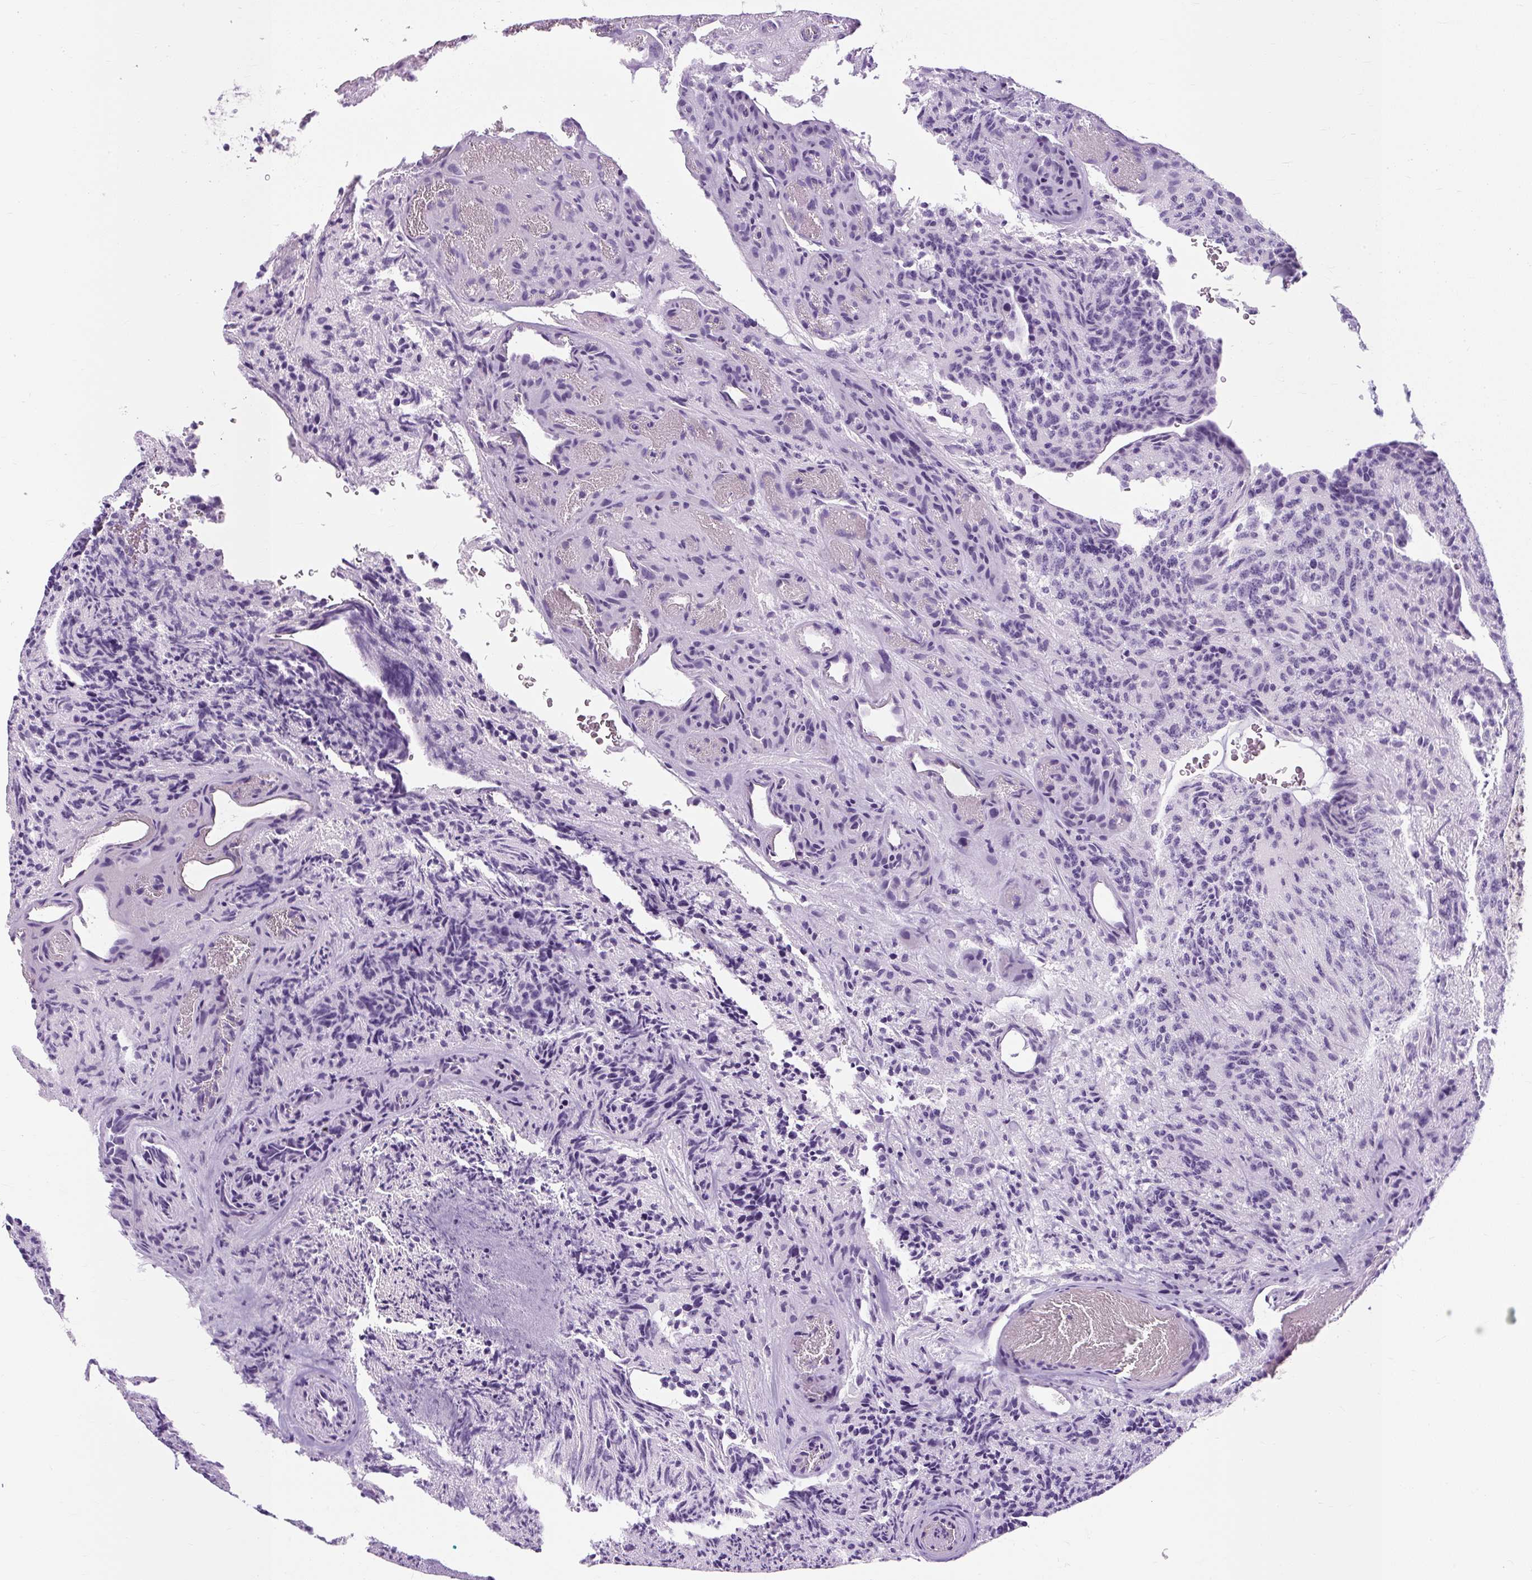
{"staining": {"intensity": "negative", "quantity": "none", "location": "none"}, "tissue": "glioma", "cell_type": "Tumor cells", "image_type": "cancer", "snomed": [{"axis": "morphology", "description": "Glioma, malignant, High grade"}, {"axis": "topography", "description": "Brain"}], "caption": "The image exhibits no staining of tumor cells in glioma.", "gene": "RYBP", "patient": {"sex": "male", "age": 36}}